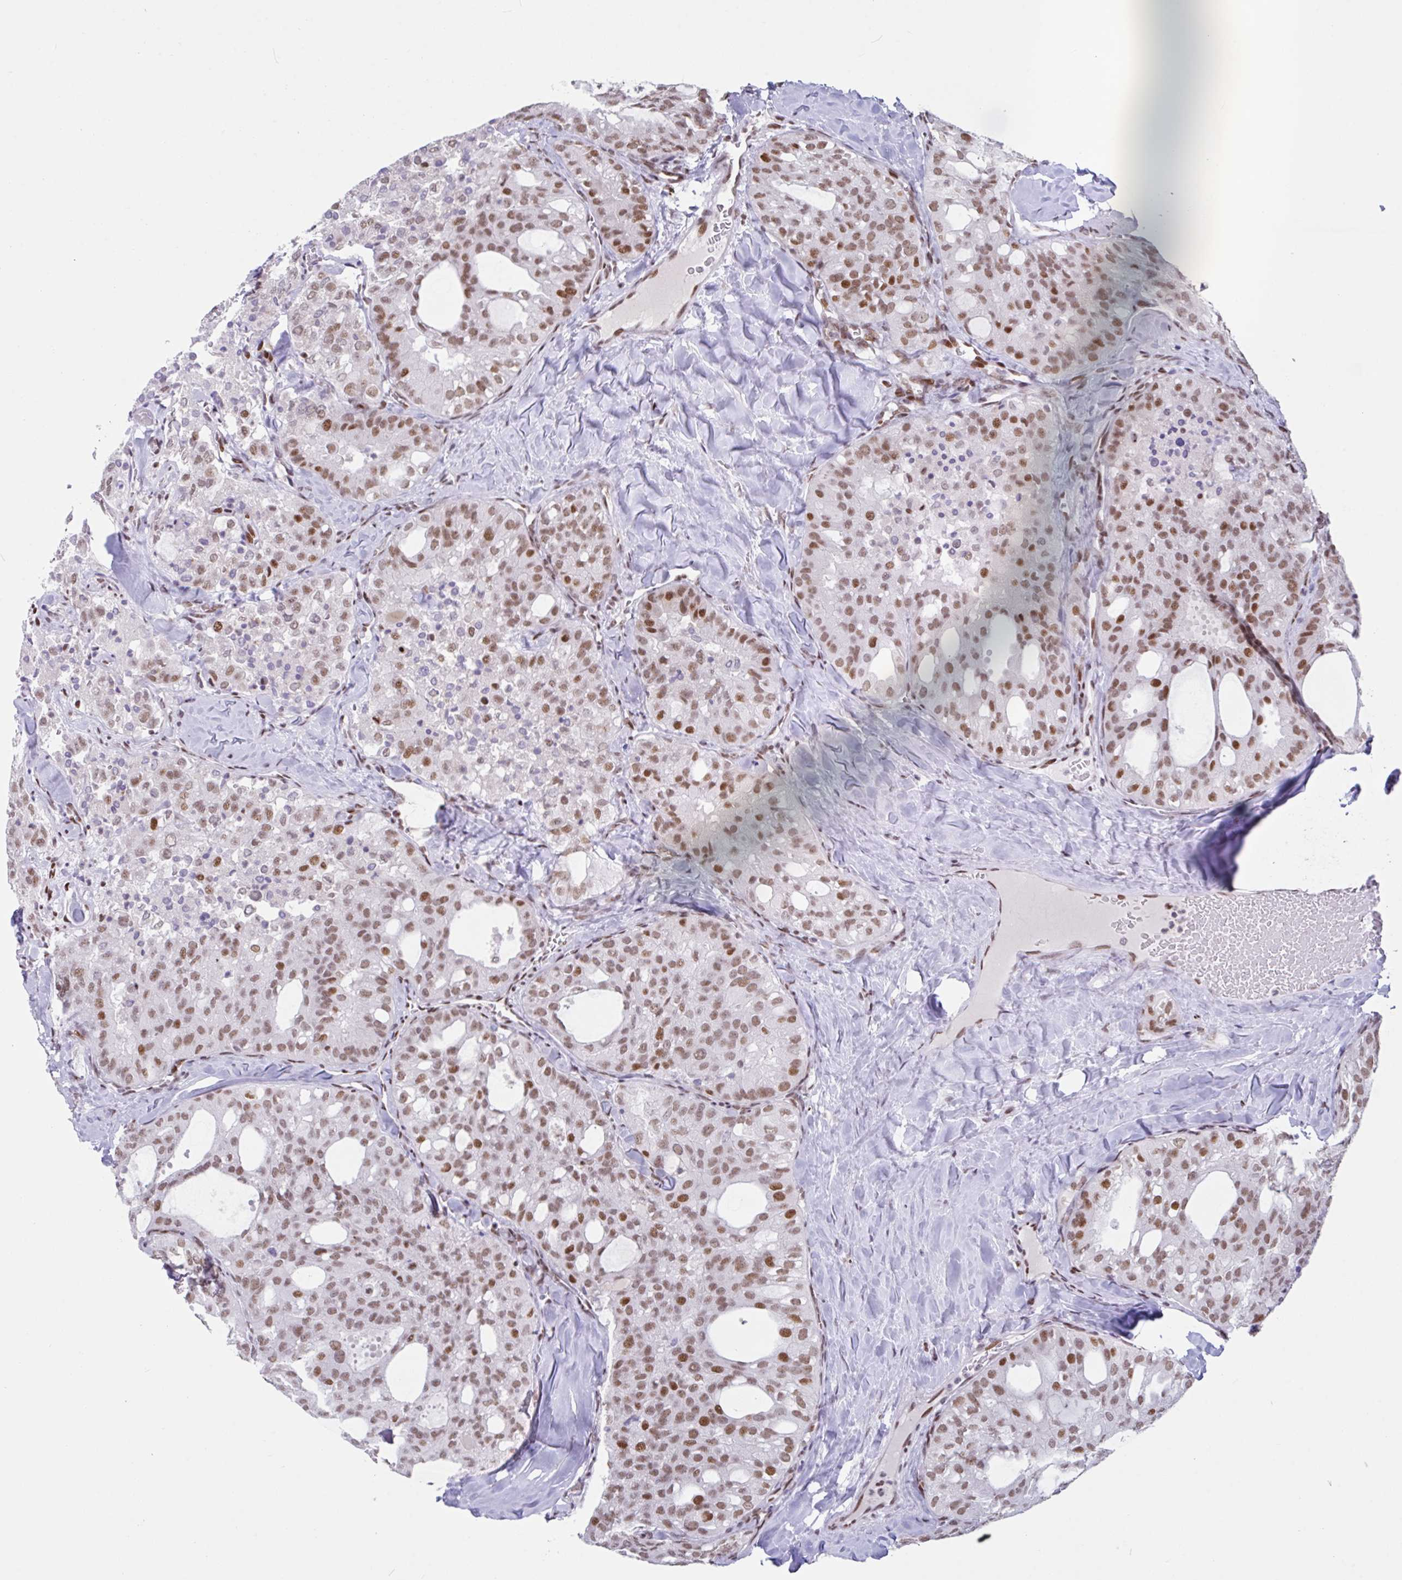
{"staining": {"intensity": "moderate", "quantity": "25%-75%", "location": "nuclear"}, "tissue": "thyroid cancer", "cell_type": "Tumor cells", "image_type": "cancer", "snomed": [{"axis": "morphology", "description": "Follicular adenoma carcinoma, NOS"}, {"axis": "topography", "description": "Thyroid gland"}], "caption": "This is a histology image of immunohistochemistry (IHC) staining of follicular adenoma carcinoma (thyroid), which shows moderate staining in the nuclear of tumor cells.", "gene": "CLP1", "patient": {"sex": "male", "age": 75}}